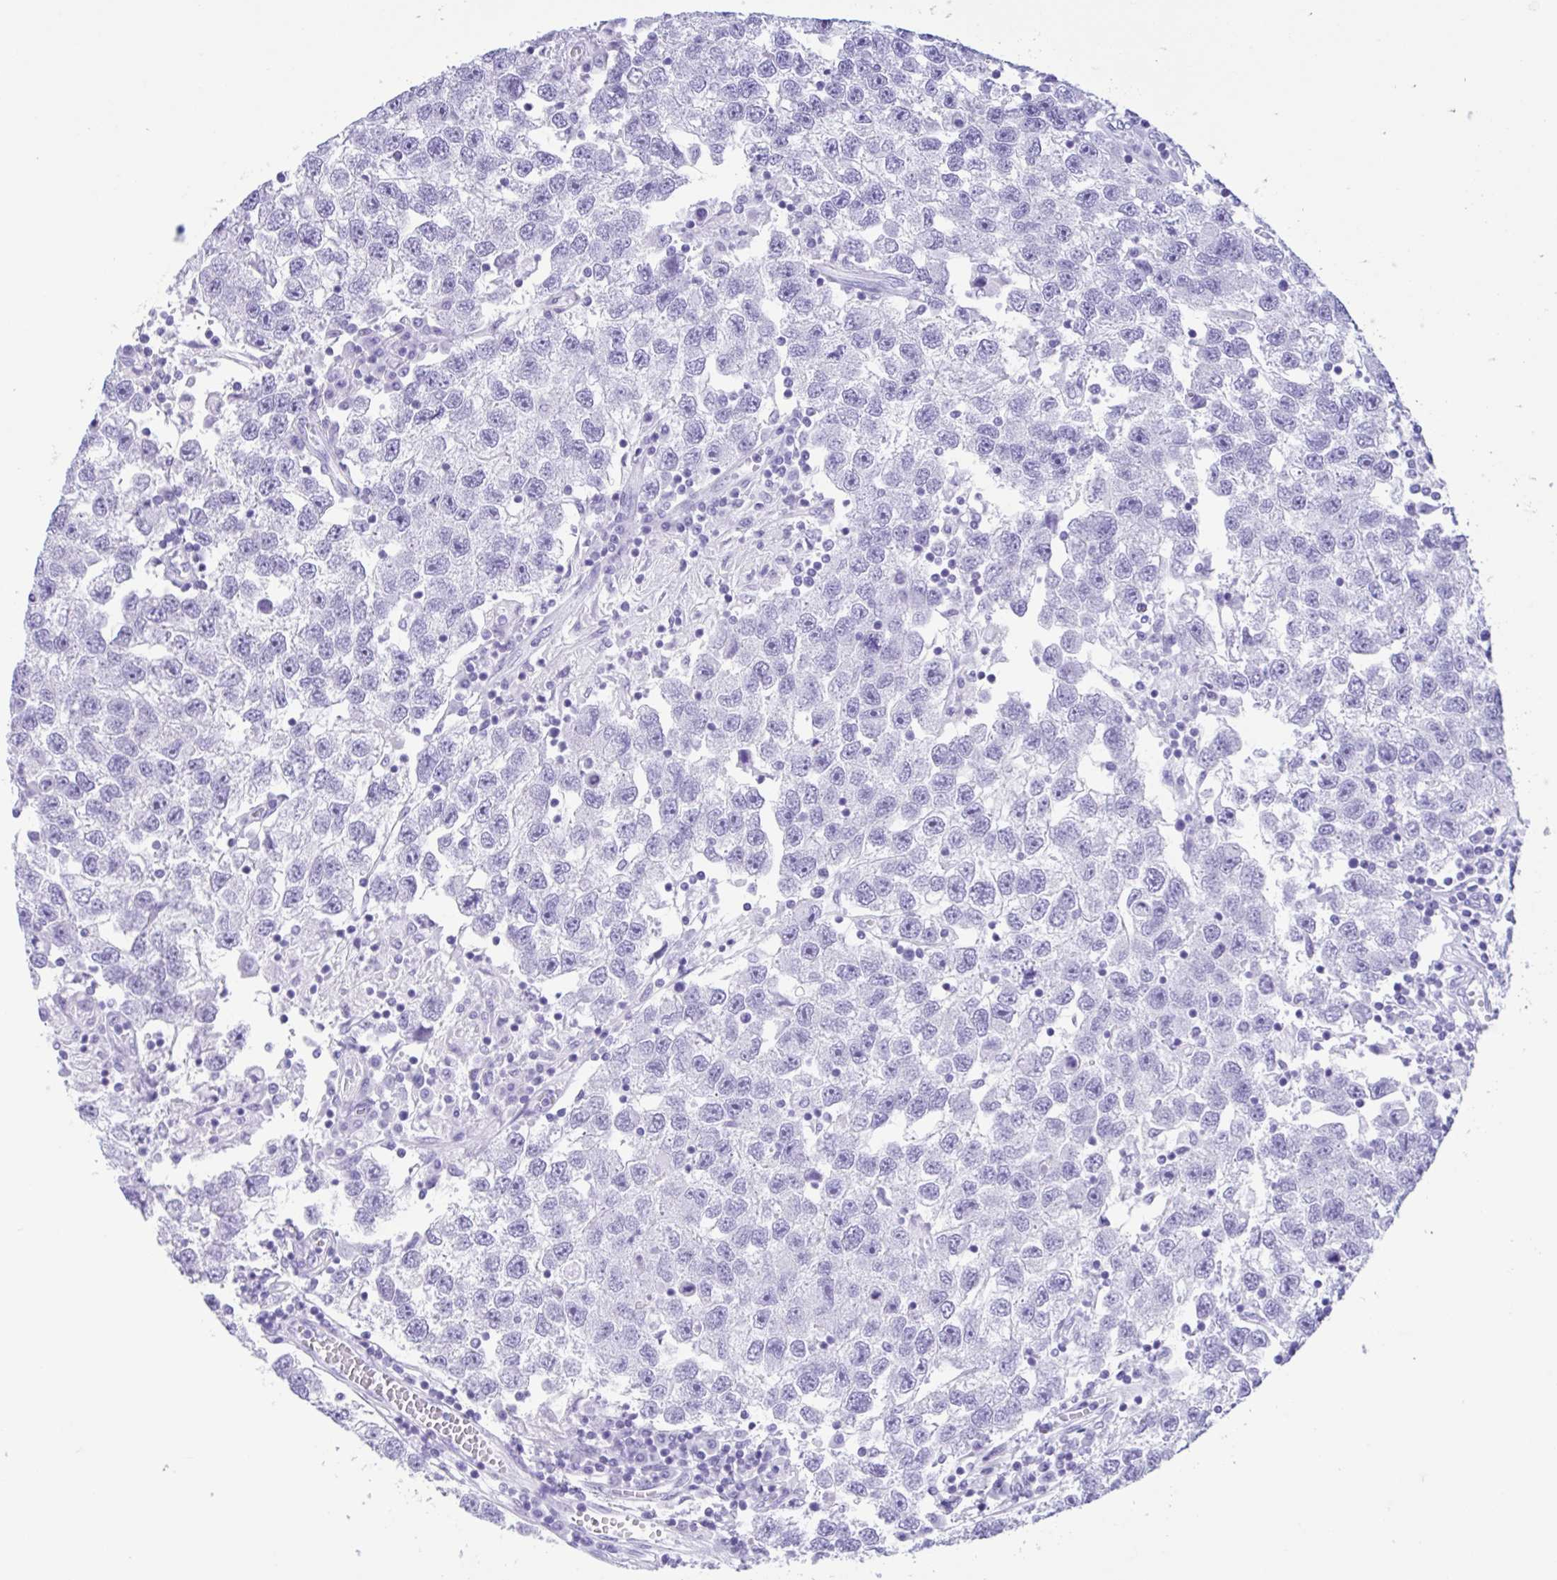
{"staining": {"intensity": "negative", "quantity": "none", "location": "none"}, "tissue": "testis cancer", "cell_type": "Tumor cells", "image_type": "cancer", "snomed": [{"axis": "morphology", "description": "Seminoma, NOS"}, {"axis": "topography", "description": "Testis"}], "caption": "The histopathology image displays no significant expression in tumor cells of seminoma (testis).", "gene": "IAPP", "patient": {"sex": "male", "age": 26}}